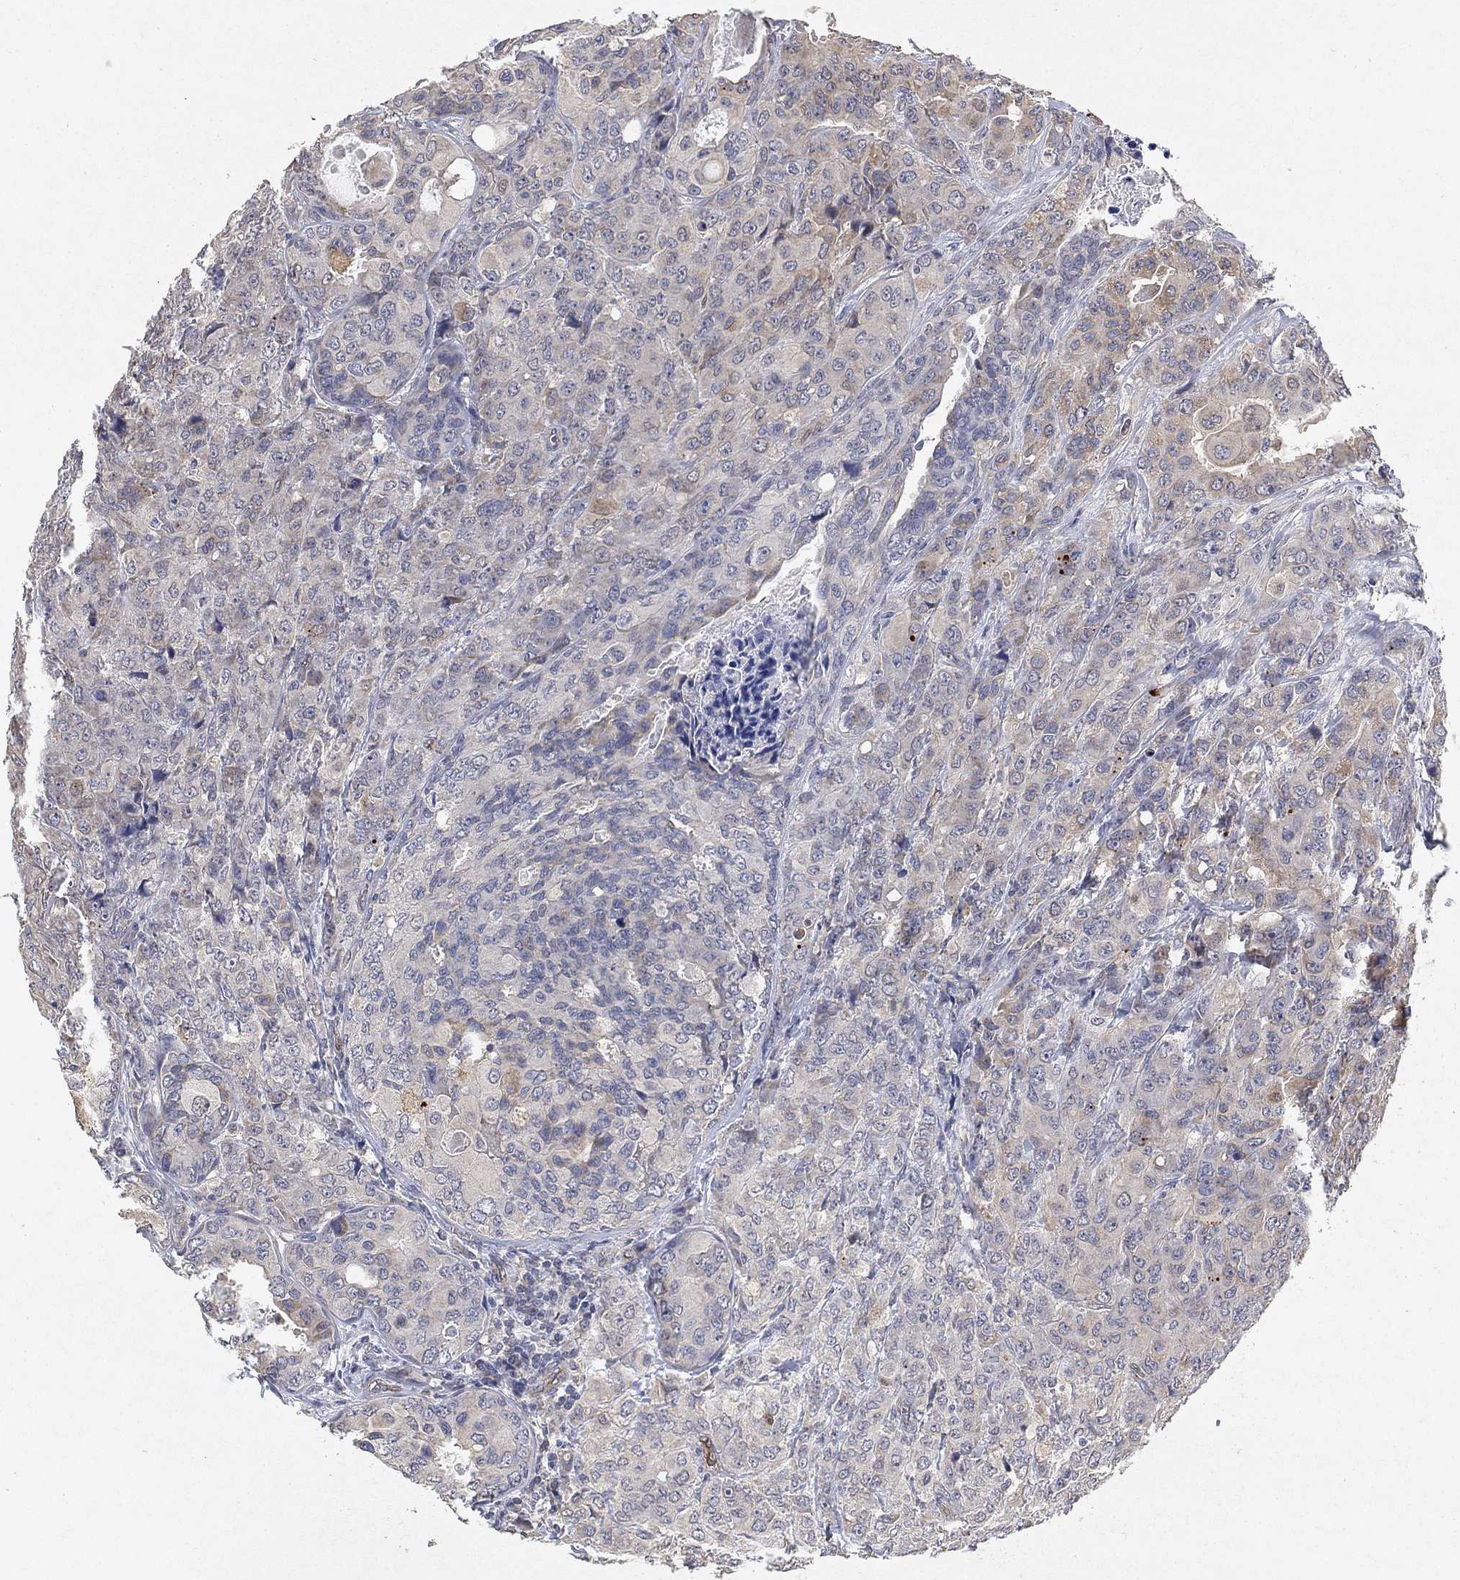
{"staining": {"intensity": "weak", "quantity": "<25%", "location": "cytoplasmic/membranous"}, "tissue": "breast cancer", "cell_type": "Tumor cells", "image_type": "cancer", "snomed": [{"axis": "morphology", "description": "Duct carcinoma"}, {"axis": "topography", "description": "Breast"}], "caption": "High magnification brightfield microscopy of intraductal carcinoma (breast) stained with DAB (3,3'-diaminobenzidine) (brown) and counterstained with hematoxylin (blue): tumor cells show no significant staining. (Stains: DAB immunohistochemistry with hematoxylin counter stain, Microscopy: brightfield microscopy at high magnification).", "gene": "MCUR1", "patient": {"sex": "female", "age": 43}}